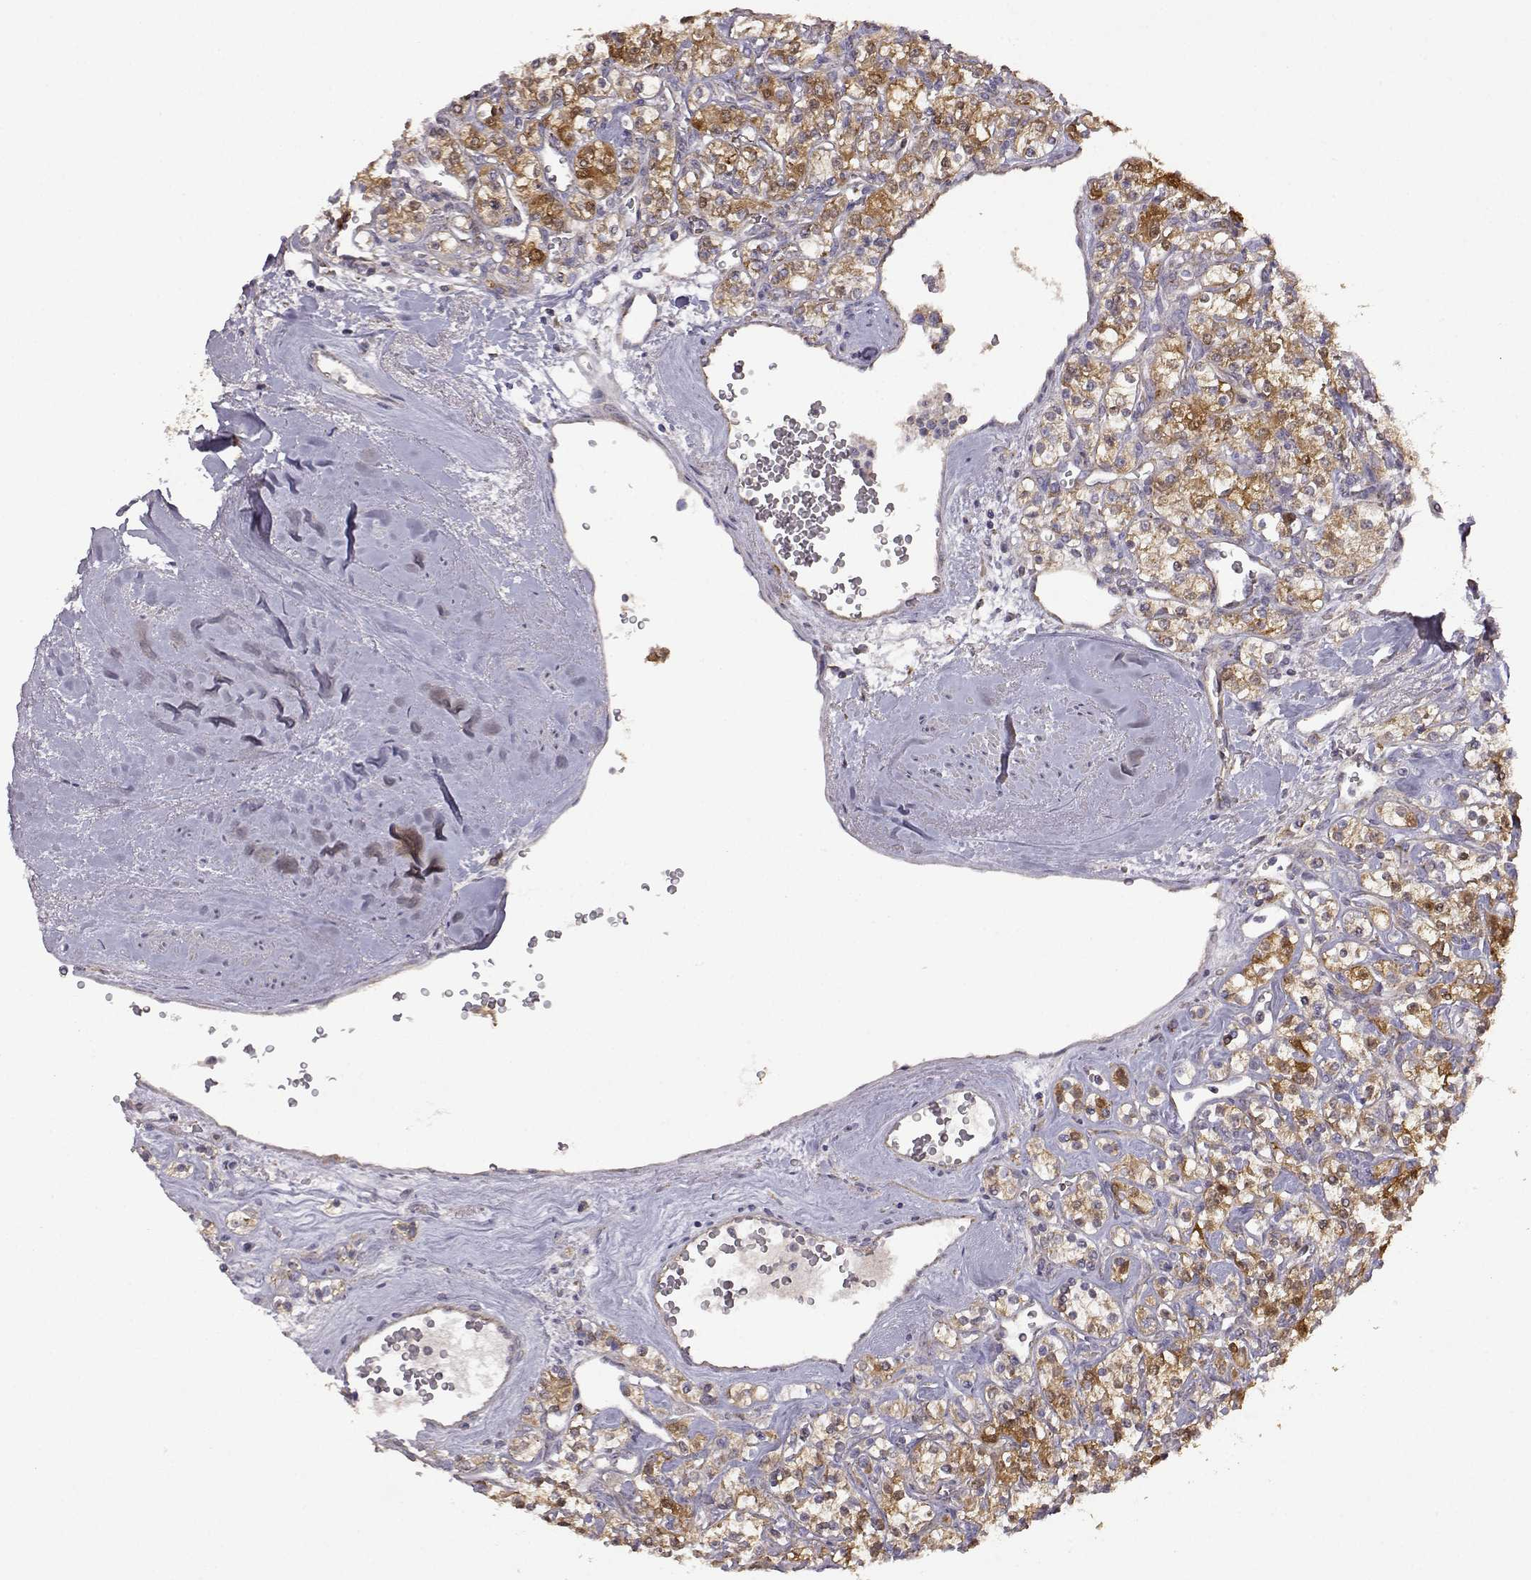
{"staining": {"intensity": "moderate", "quantity": "25%-75%", "location": "cytoplasmic/membranous"}, "tissue": "renal cancer", "cell_type": "Tumor cells", "image_type": "cancer", "snomed": [{"axis": "morphology", "description": "Adenocarcinoma, NOS"}, {"axis": "topography", "description": "Kidney"}], "caption": "Immunohistochemistry histopathology image of neoplastic tissue: renal cancer stained using immunohistochemistry (IHC) displays medium levels of moderate protein expression localized specifically in the cytoplasmic/membranous of tumor cells, appearing as a cytoplasmic/membranous brown color.", "gene": "DDC", "patient": {"sex": "male", "age": 77}}